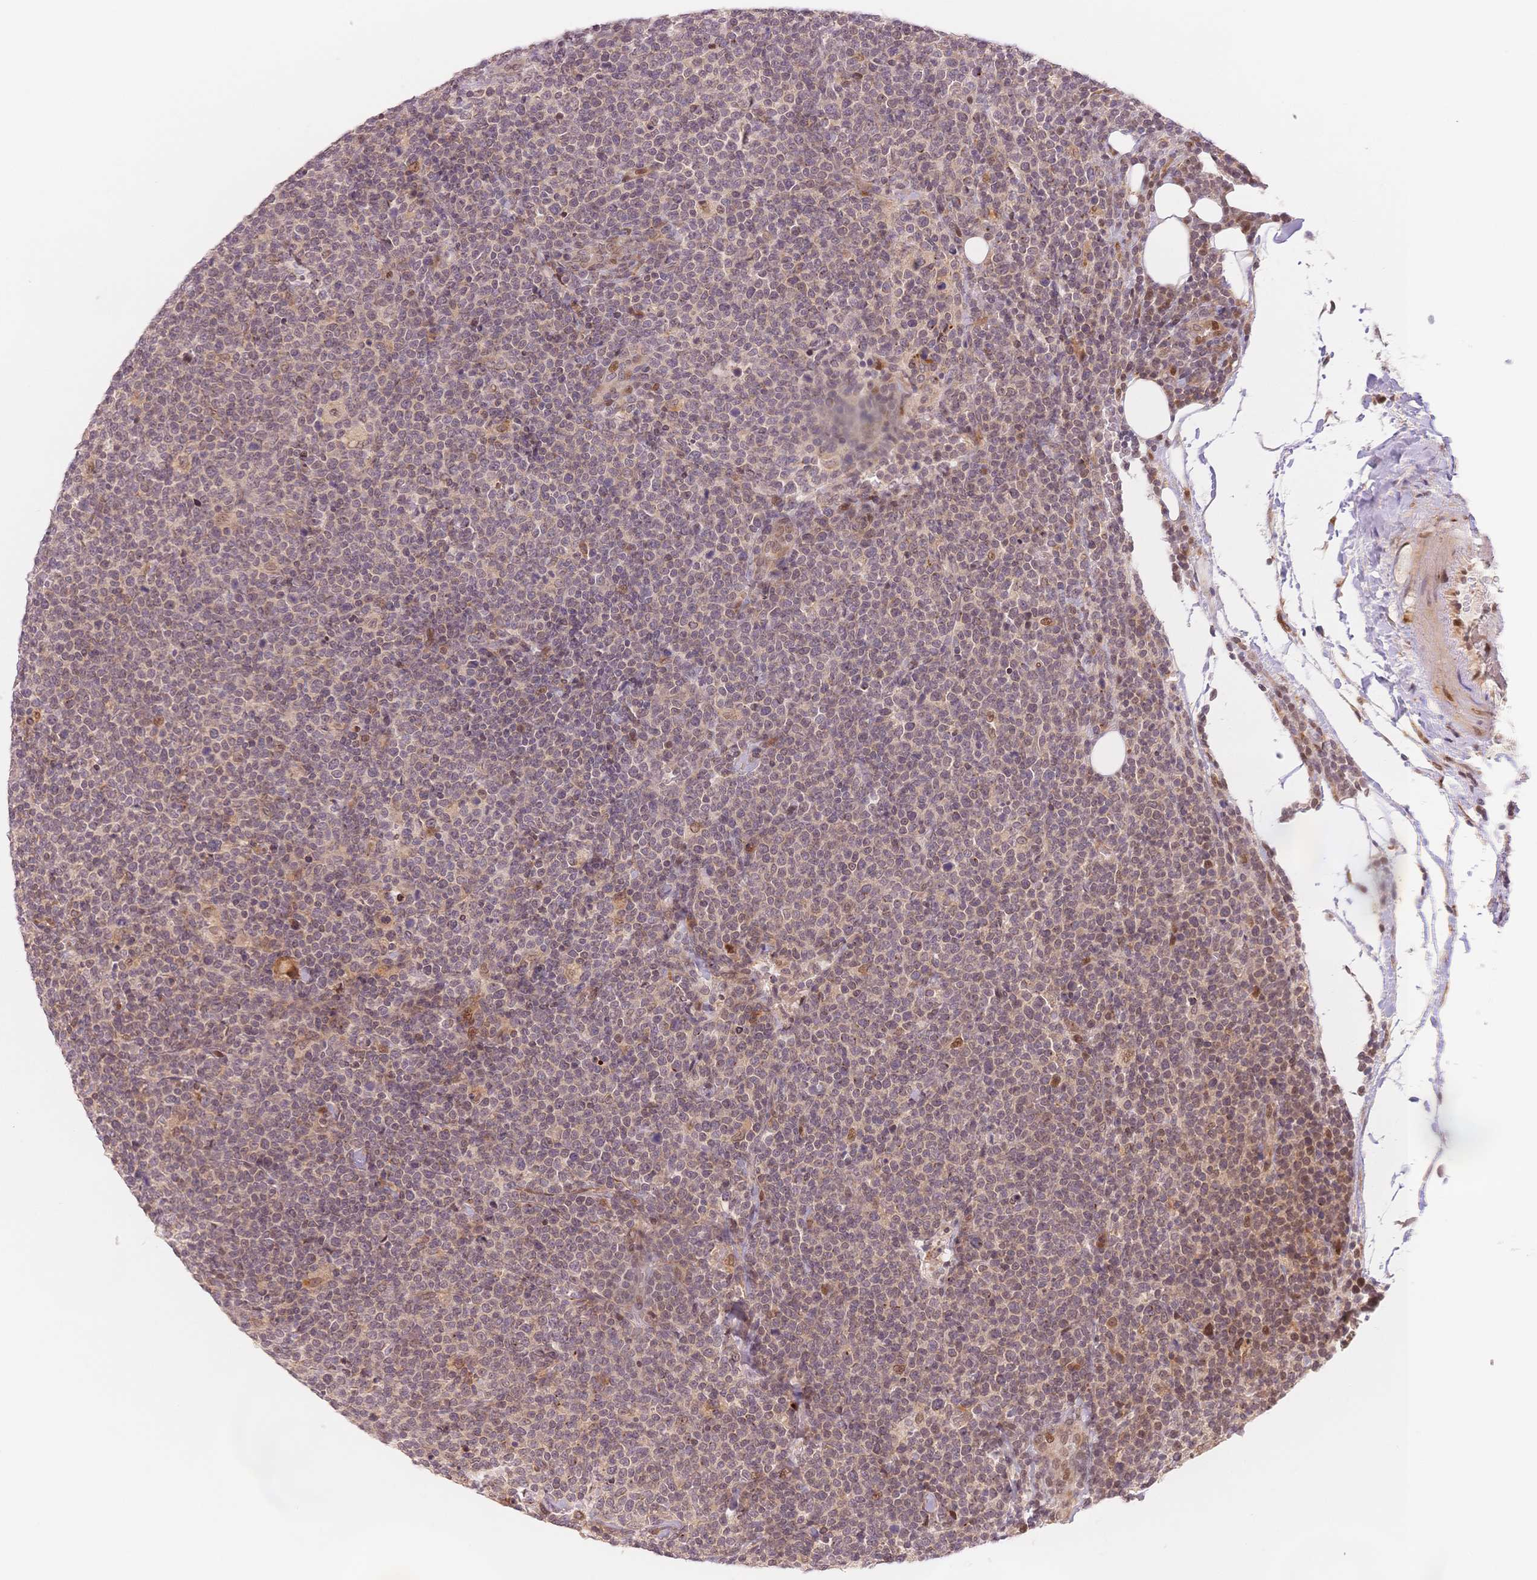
{"staining": {"intensity": "negative", "quantity": "none", "location": "none"}, "tissue": "lymphoma", "cell_type": "Tumor cells", "image_type": "cancer", "snomed": [{"axis": "morphology", "description": "Malignant lymphoma, non-Hodgkin's type, High grade"}, {"axis": "topography", "description": "Lymph node"}], "caption": "The immunohistochemistry (IHC) image has no significant positivity in tumor cells of malignant lymphoma, non-Hodgkin's type (high-grade) tissue.", "gene": "STK39", "patient": {"sex": "male", "age": 61}}